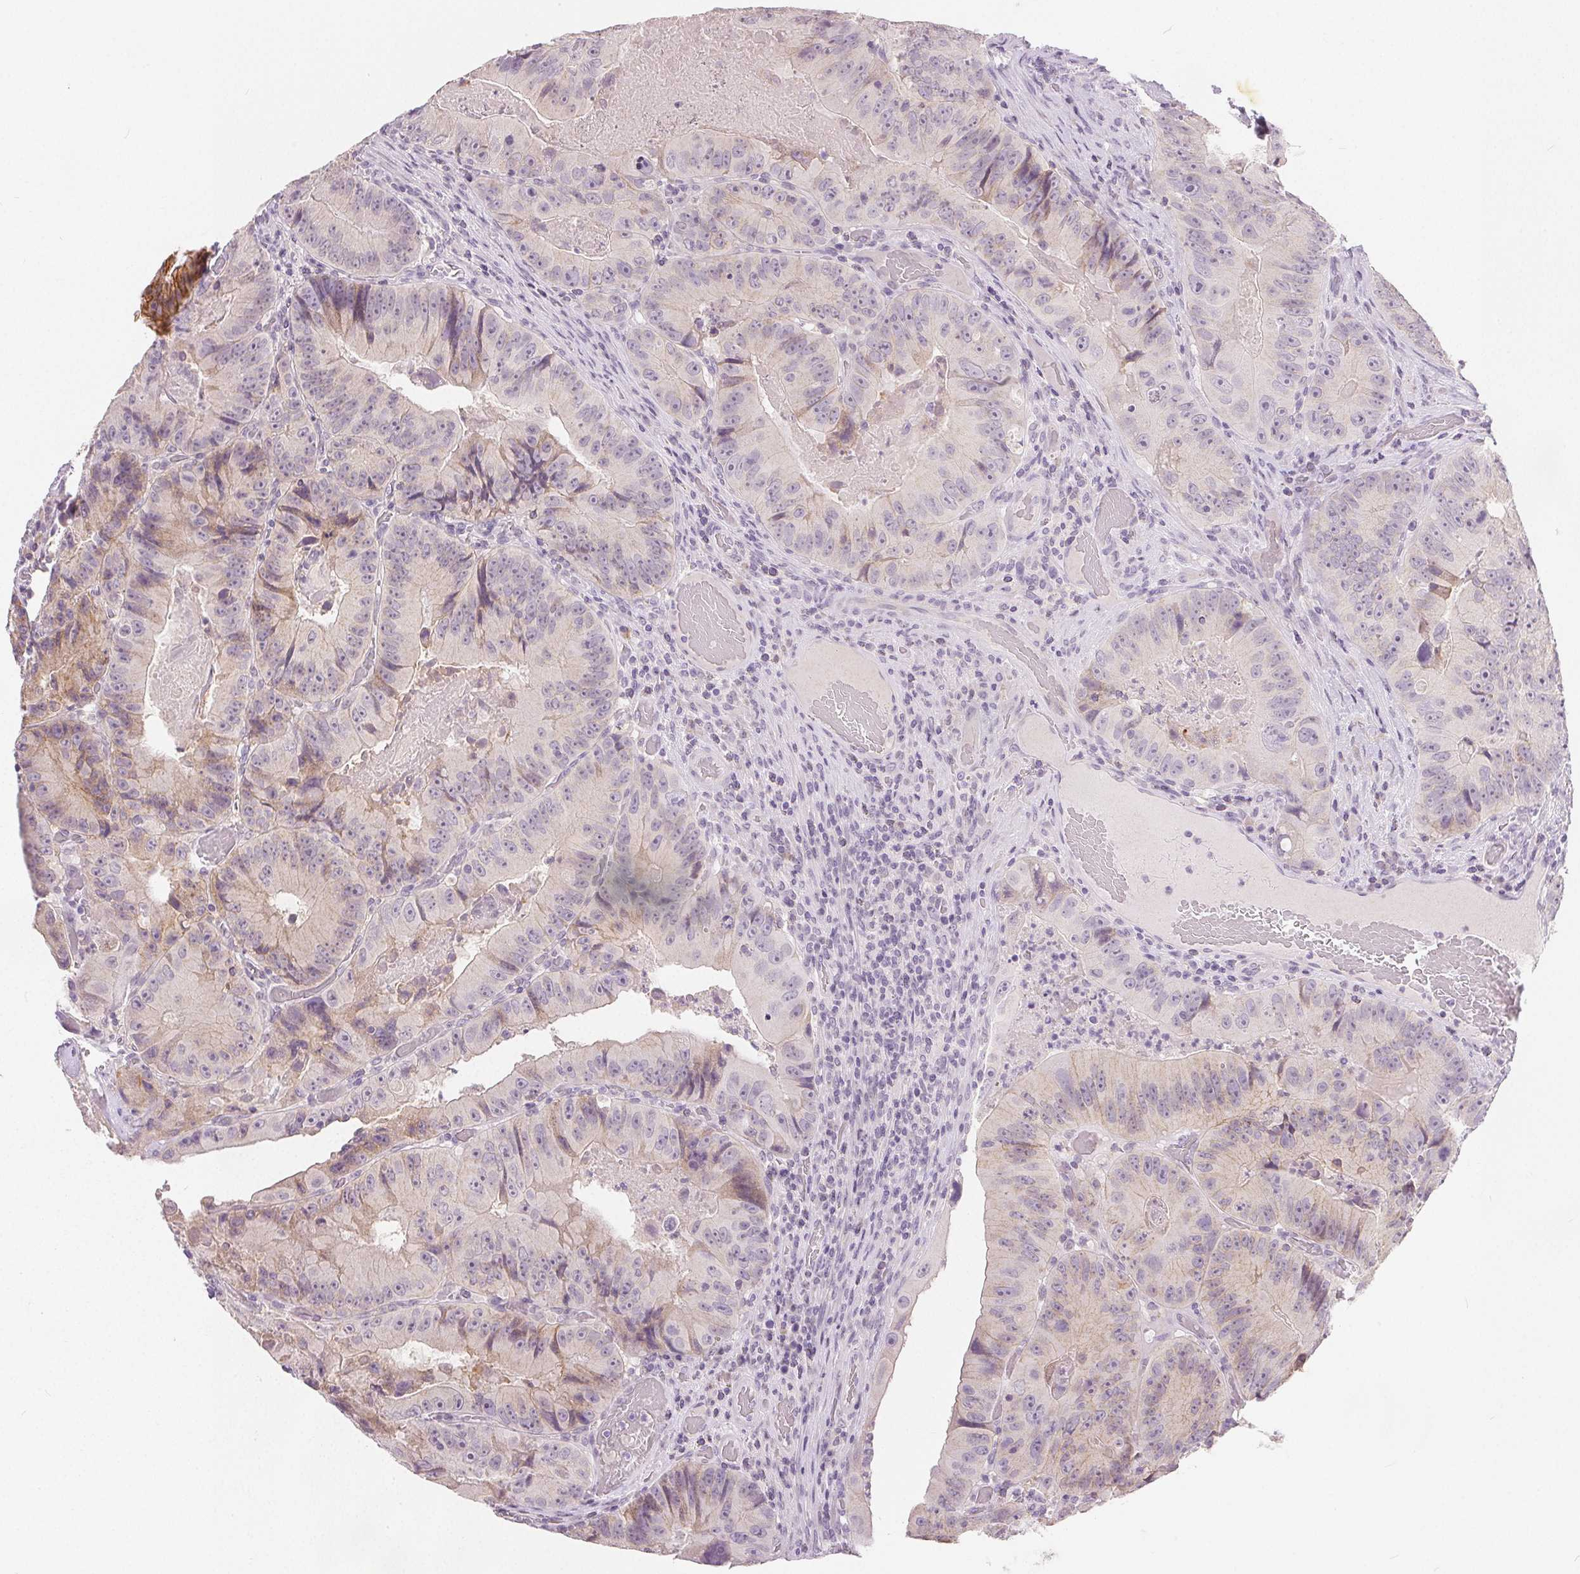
{"staining": {"intensity": "weak", "quantity": "<25%", "location": "cytoplasmic/membranous"}, "tissue": "colorectal cancer", "cell_type": "Tumor cells", "image_type": "cancer", "snomed": [{"axis": "morphology", "description": "Adenocarcinoma, NOS"}, {"axis": "topography", "description": "Colon"}], "caption": "A histopathology image of human colorectal cancer (adenocarcinoma) is negative for staining in tumor cells. (Immunohistochemistry (ihc), brightfield microscopy, high magnification).", "gene": "CA12", "patient": {"sex": "female", "age": 86}}